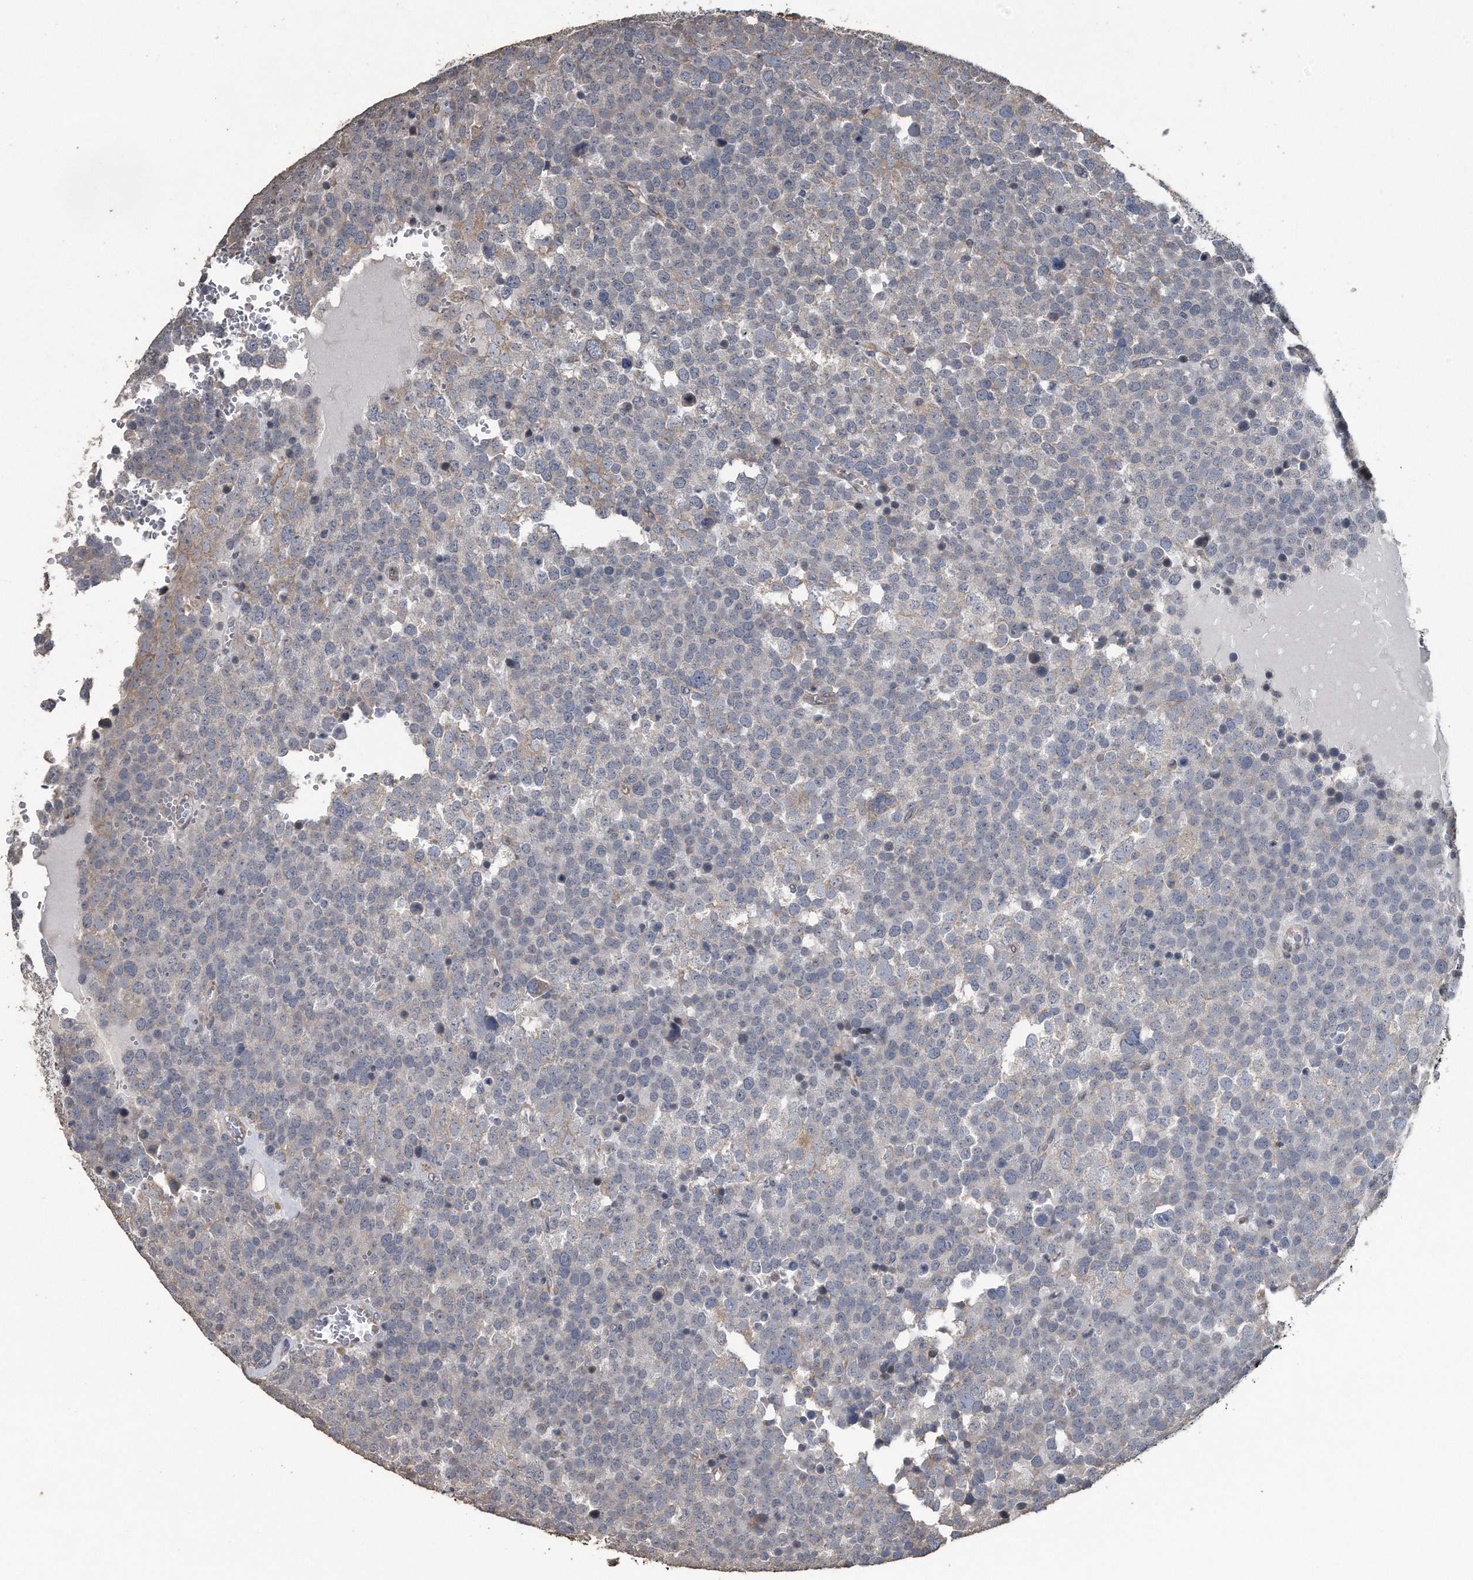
{"staining": {"intensity": "negative", "quantity": "none", "location": "none"}, "tissue": "testis cancer", "cell_type": "Tumor cells", "image_type": "cancer", "snomed": [{"axis": "morphology", "description": "Seminoma, NOS"}, {"axis": "topography", "description": "Testis"}], "caption": "The photomicrograph reveals no staining of tumor cells in testis seminoma.", "gene": "PCLO", "patient": {"sex": "male", "age": 71}}